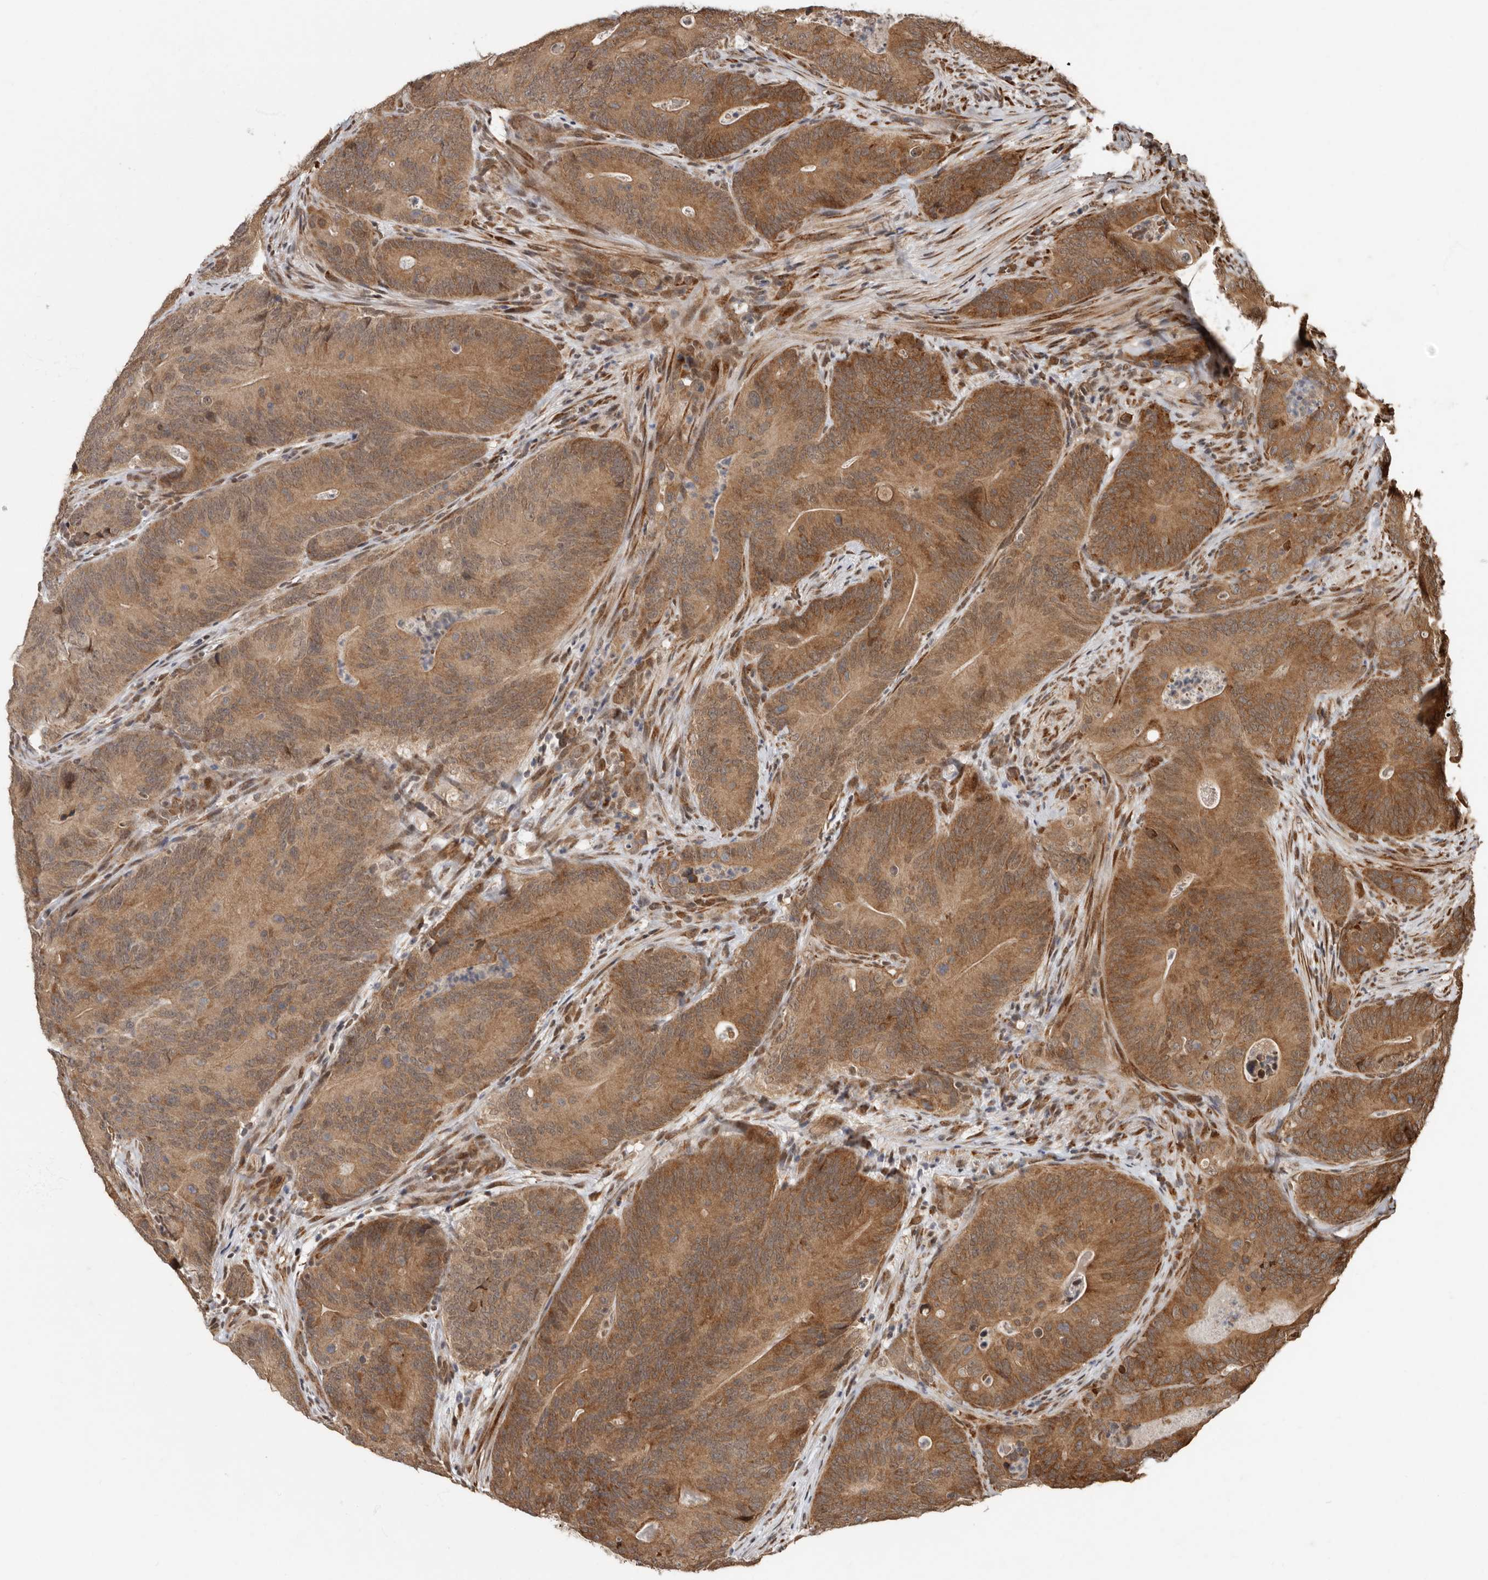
{"staining": {"intensity": "moderate", "quantity": ">75%", "location": "cytoplasmic/membranous,nuclear"}, "tissue": "colorectal cancer", "cell_type": "Tumor cells", "image_type": "cancer", "snomed": [{"axis": "morphology", "description": "Normal tissue, NOS"}, {"axis": "topography", "description": "Colon"}], "caption": "IHC (DAB) staining of colorectal cancer shows moderate cytoplasmic/membranous and nuclear protein expression in about >75% of tumor cells.", "gene": "LRGUK", "patient": {"sex": "female", "age": 82}}